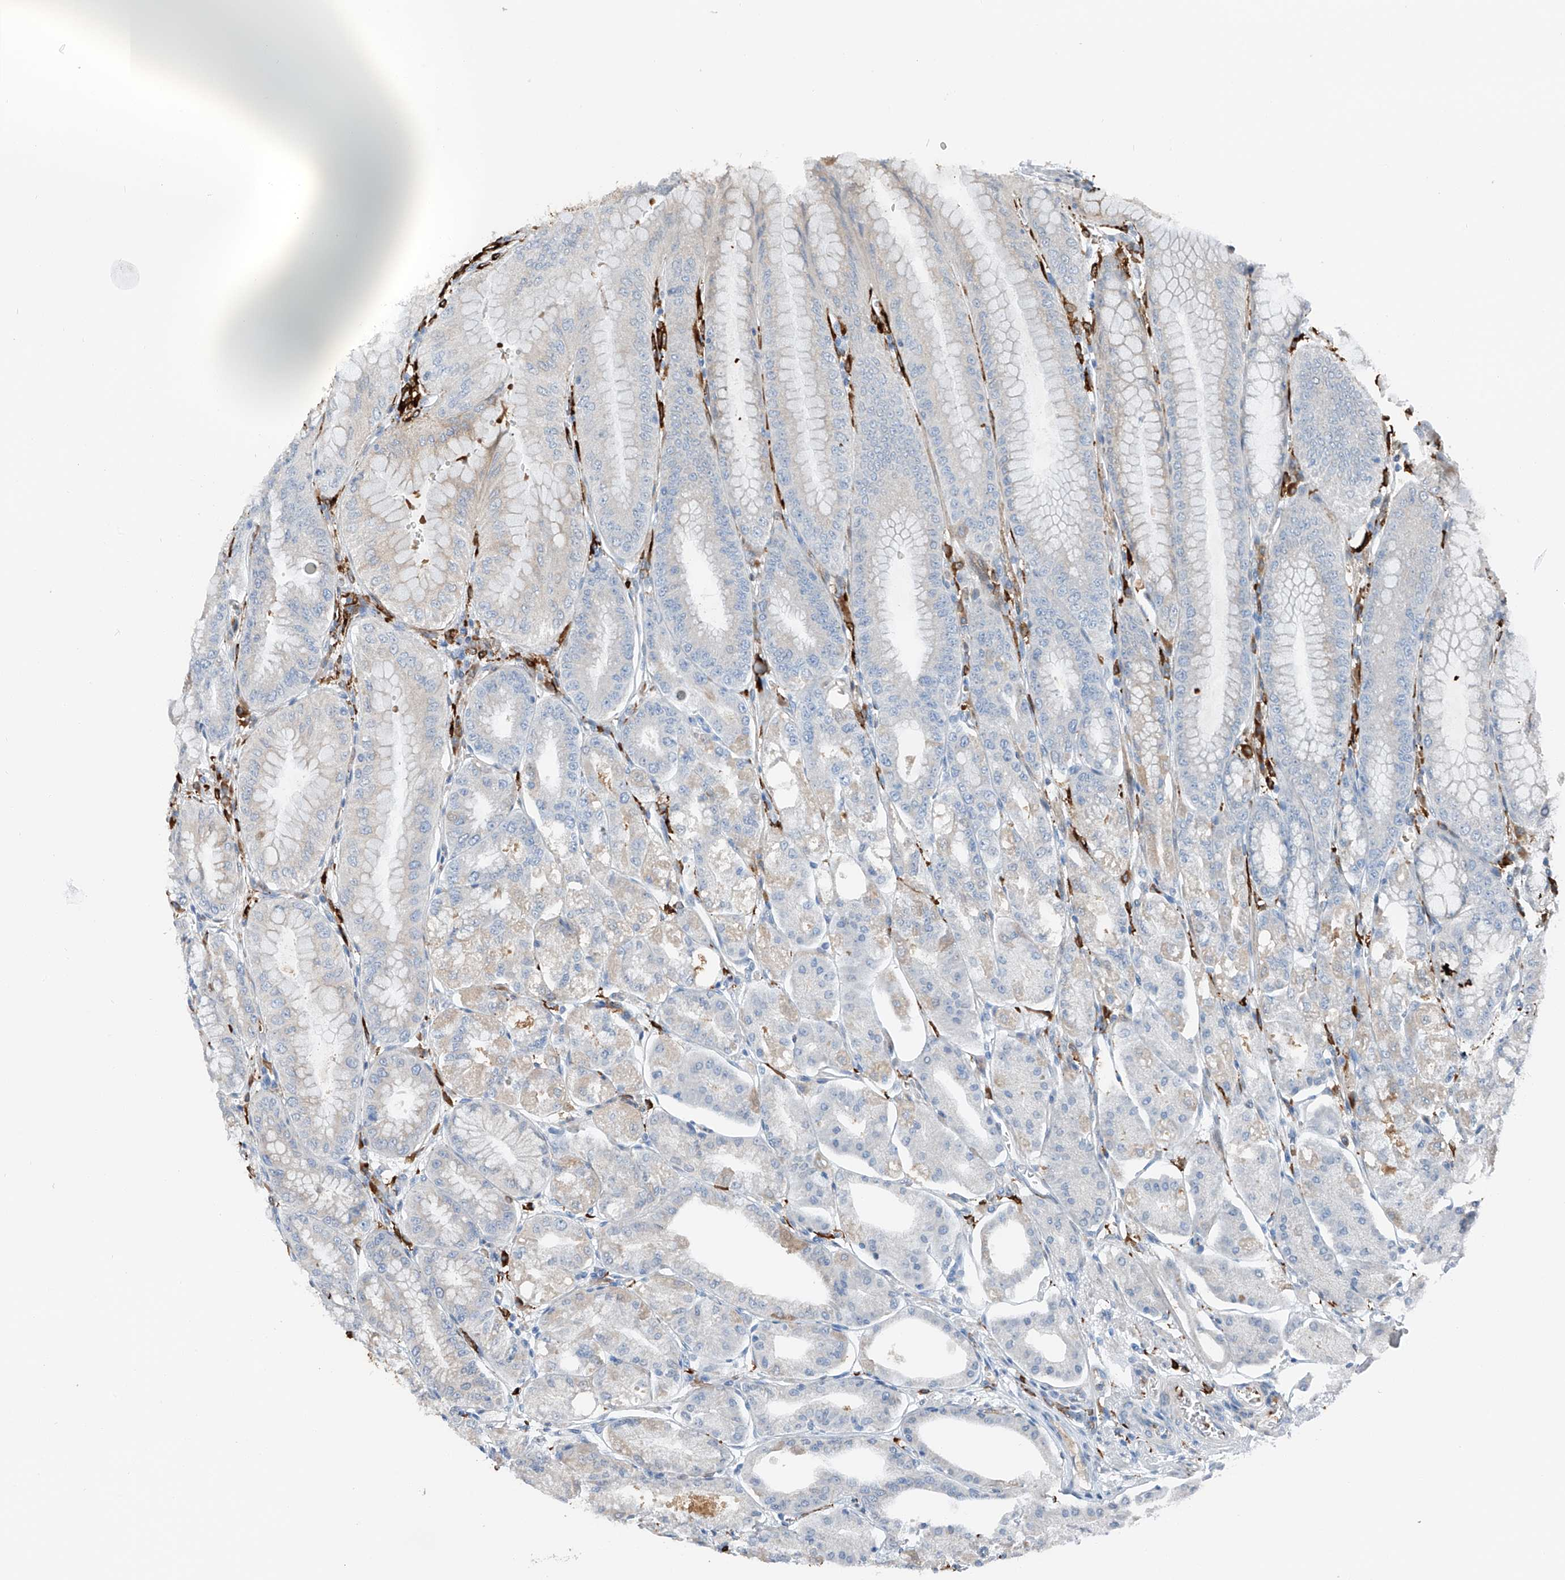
{"staining": {"intensity": "weak", "quantity": "<25%", "location": "cytoplasmic/membranous"}, "tissue": "stomach", "cell_type": "Glandular cells", "image_type": "normal", "snomed": [{"axis": "morphology", "description": "Normal tissue, NOS"}, {"axis": "topography", "description": "Stomach, lower"}], "caption": "A high-resolution image shows immunohistochemistry (IHC) staining of normal stomach, which reveals no significant staining in glandular cells.", "gene": "TBXAS1", "patient": {"sex": "male", "age": 71}}